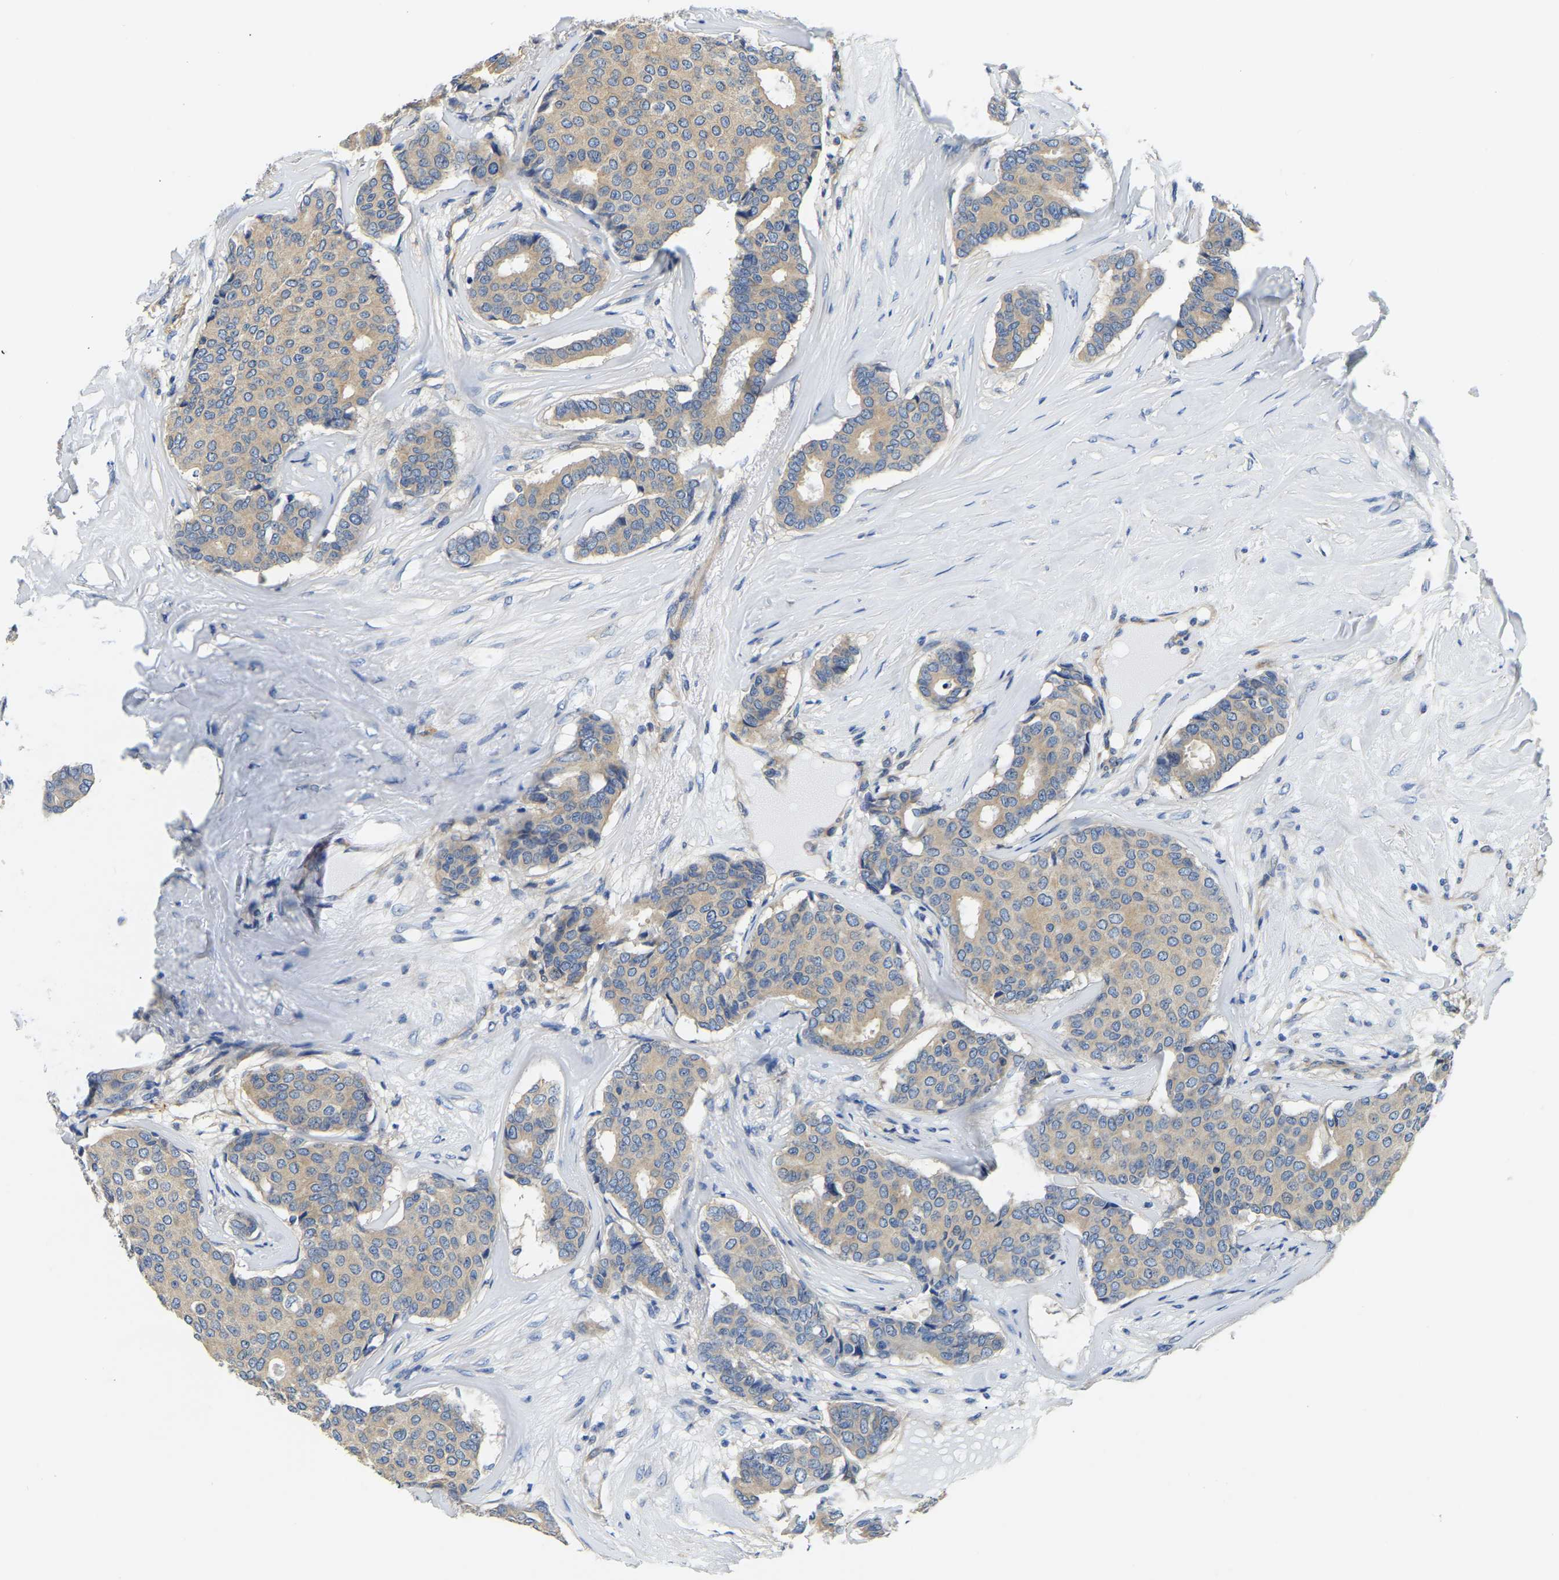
{"staining": {"intensity": "moderate", "quantity": ">75%", "location": "cytoplasmic/membranous"}, "tissue": "breast cancer", "cell_type": "Tumor cells", "image_type": "cancer", "snomed": [{"axis": "morphology", "description": "Duct carcinoma"}, {"axis": "topography", "description": "Breast"}], "caption": "A brown stain shows moderate cytoplasmic/membranous staining of a protein in human intraductal carcinoma (breast) tumor cells.", "gene": "CSDE1", "patient": {"sex": "female", "age": 75}}